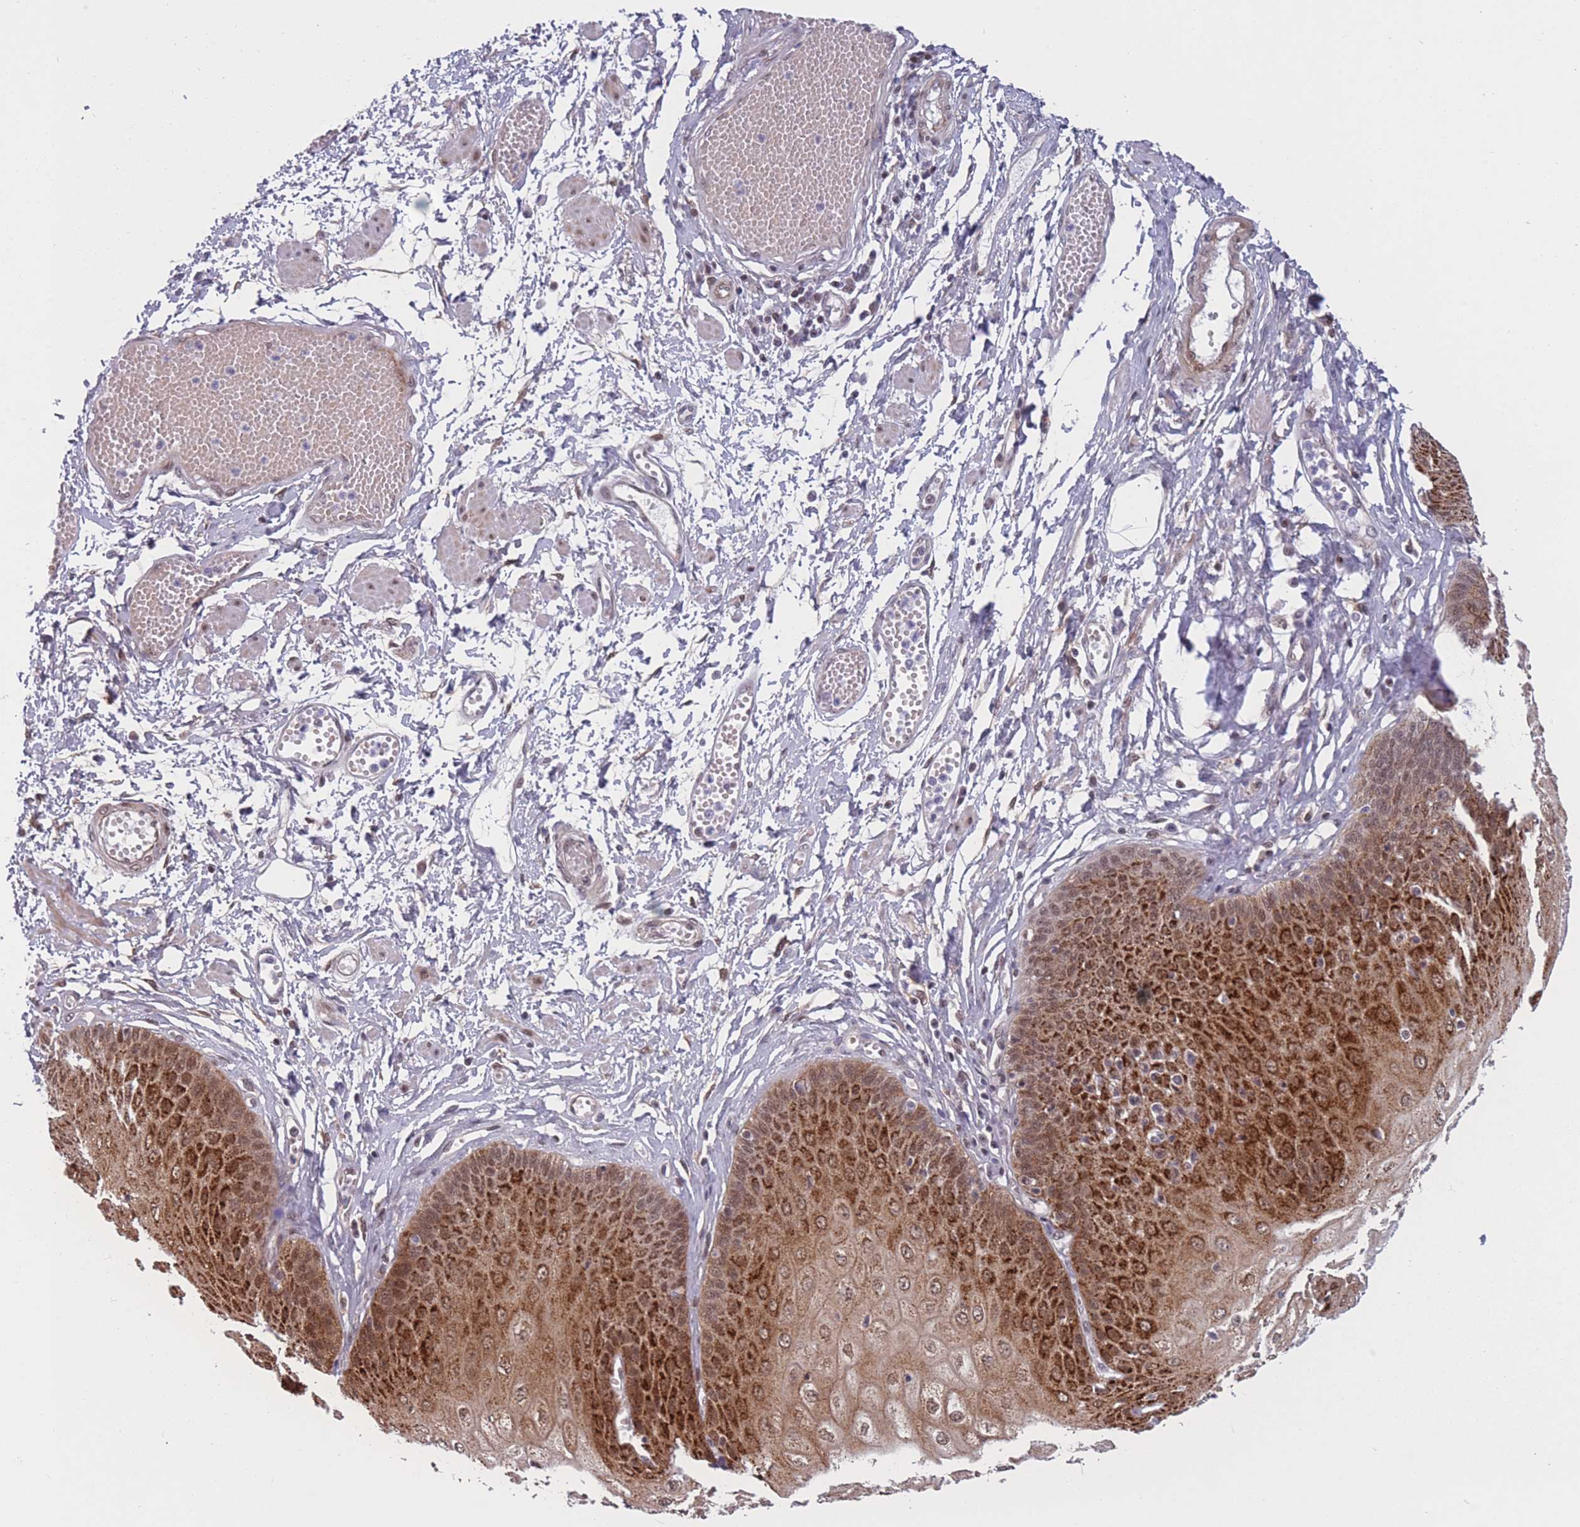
{"staining": {"intensity": "strong", "quantity": ">75%", "location": "cytoplasmic/membranous"}, "tissue": "esophagus", "cell_type": "Squamous epithelial cells", "image_type": "normal", "snomed": [{"axis": "morphology", "description": "Normal tissue, NOS"}, {"axis": "topography", "description": "Esophagus"}], "caption": "Immunohistochemical staining of benign human esophagus demonstrates strong cytoplasmic/membranous protein positivity in about >75% of squamous epithelial cells.", "gene": "BCL9L", "patient": {"sex": "male", "age": 60}}